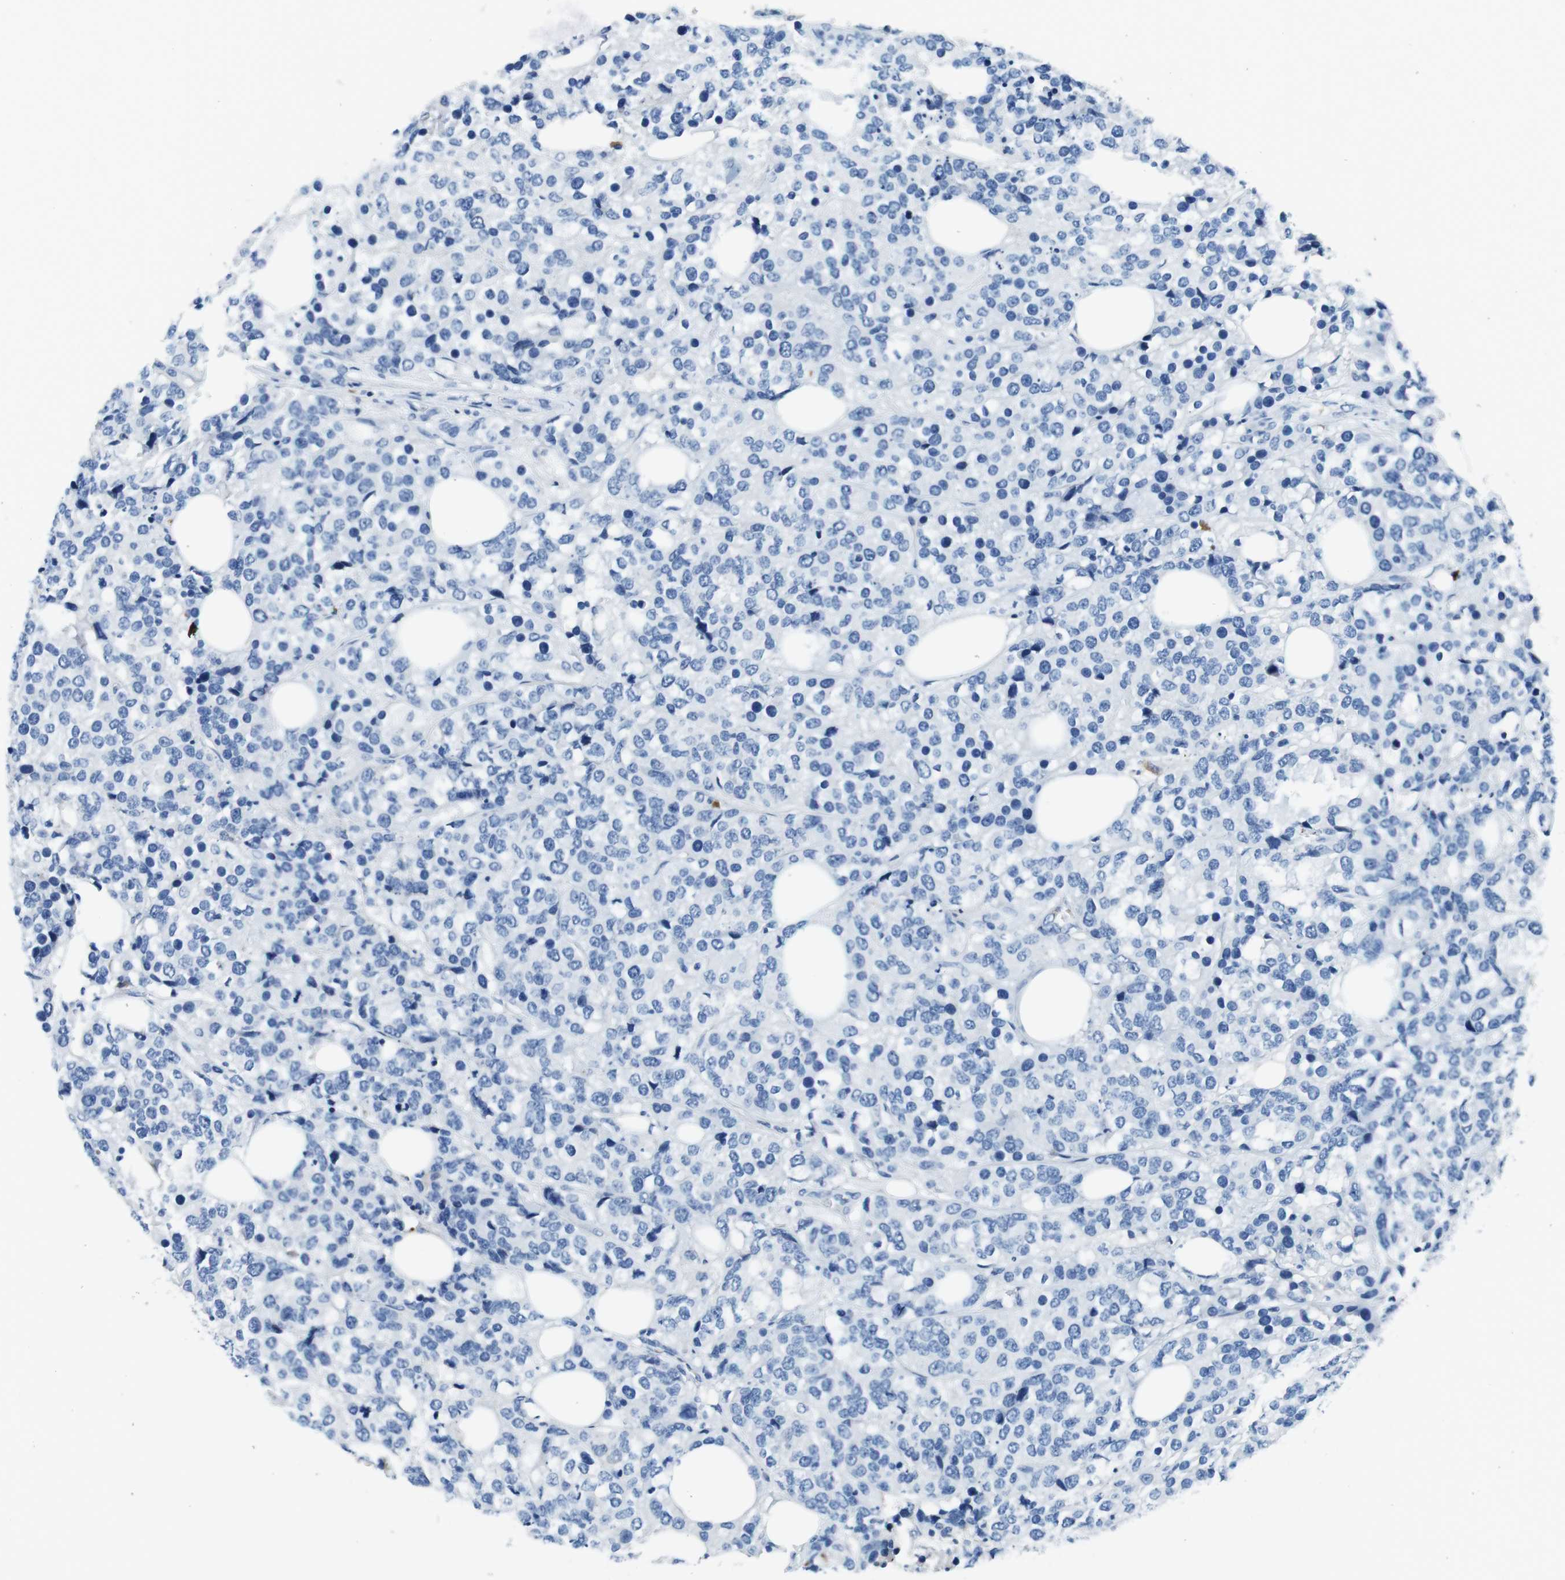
{"staining": {"intensity": "negative", "quantity": "none", "location": "none"}, "tissue": "breast cancer", "cell_type": "Tumor cells", "image_type": "cancer", "snomed": [{"axis": "morphology", "description": "Lobular carcinoma"}, {"axis": "topography", "description": "Breast"}], "caption": "This is an immunohistochemistry photomicrograph of human breast cancer. There is no positivity in tumor cells.", "gene": "IGKC", "patient": {"sex": "female", "age": 59}}